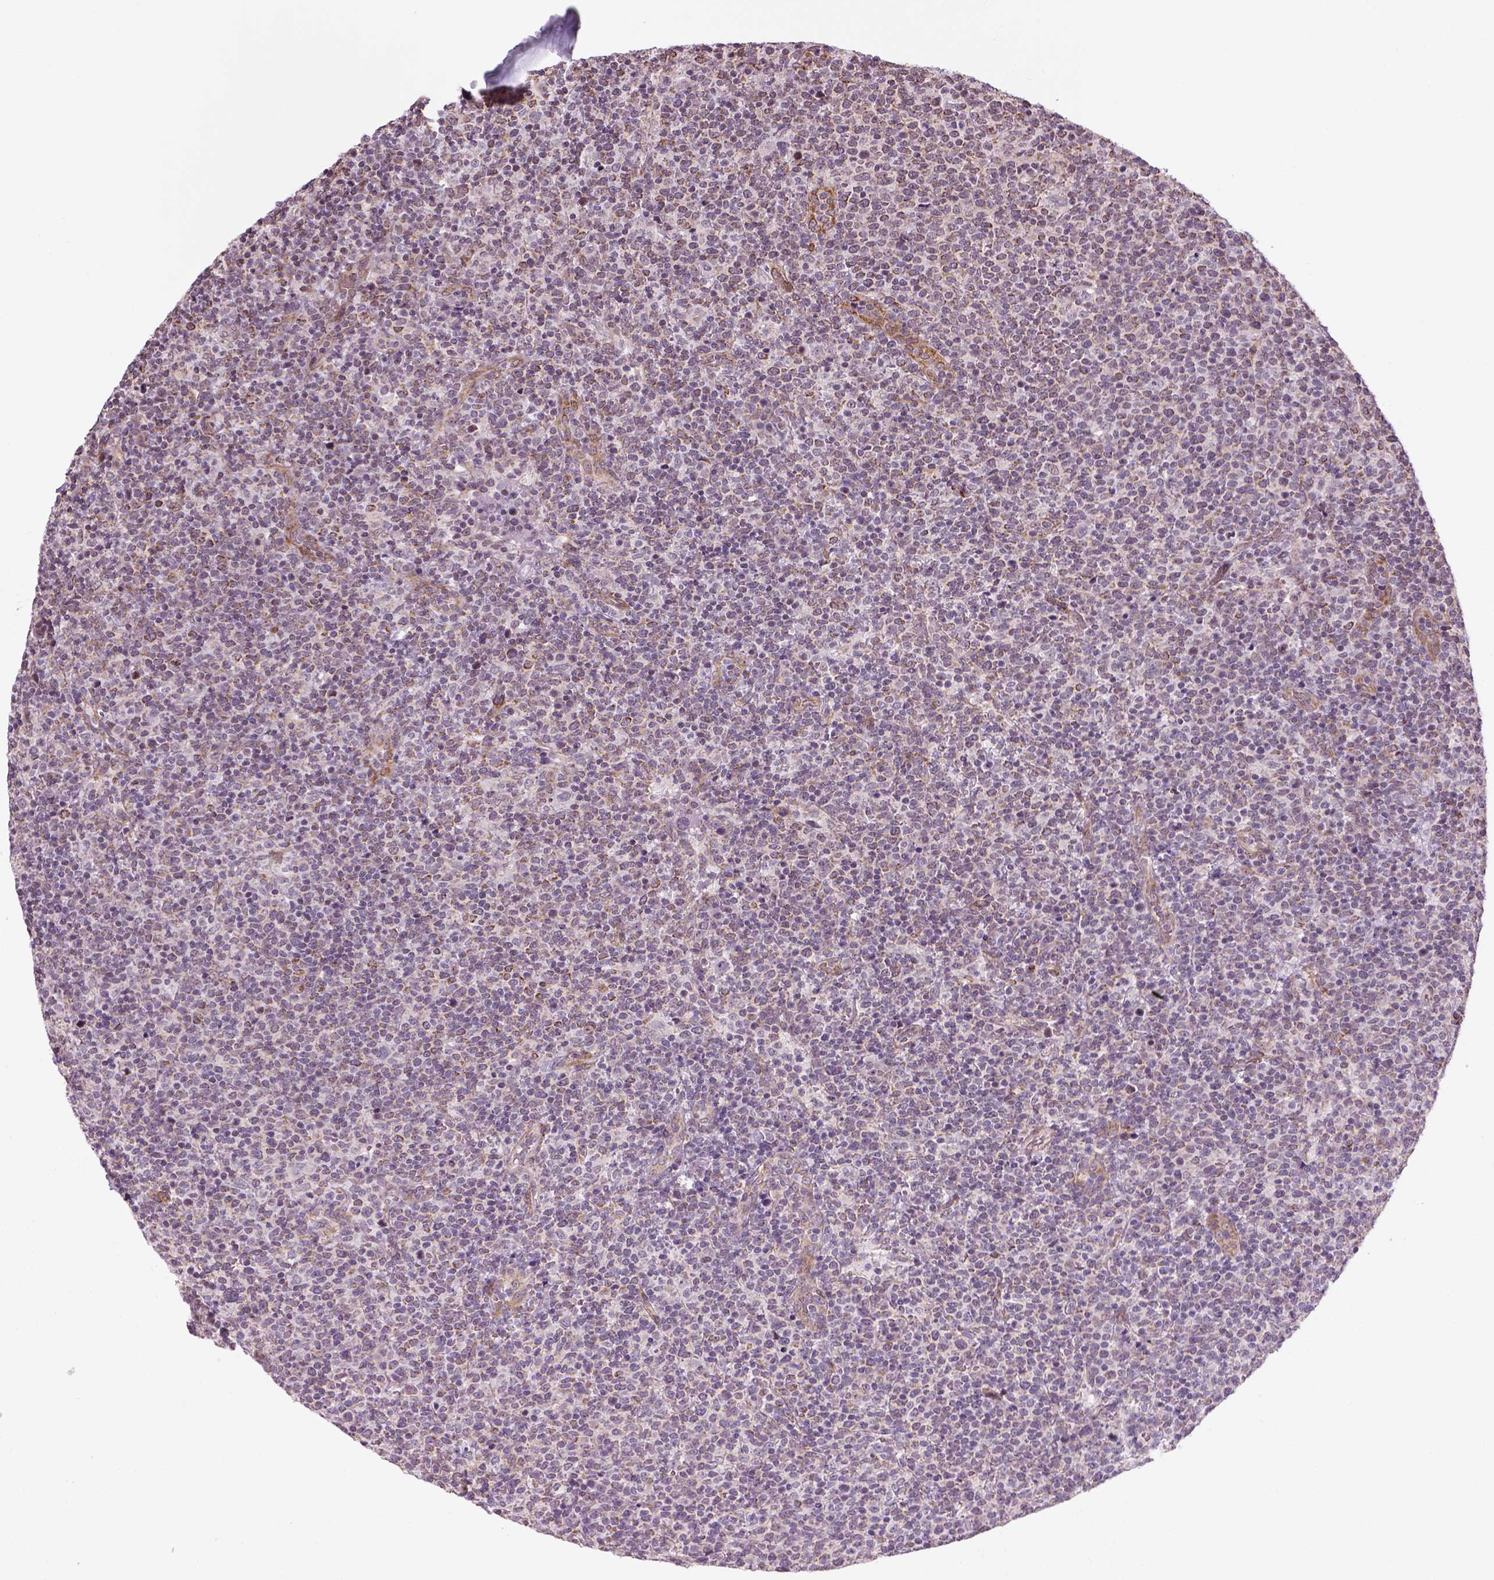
{"staining": {"intensity": "moderate", "quantity": "<25%", "location": "cytoplasmic/membranous"}, "tissue": "lymphoma", "cell_type": "Tumor cells", "image_type": "cancer", "snomed": [{"axis": "morphology", "description": "Malignant lymphoma, non-Hodgkin's type, High grade"}, {"axis": "topography", "description": "Lymph node"}], "caption": "High-grade malignant lymphoma, non-Hodgkin's type stained for a protein (brown) demonstrates moderate cytoplasmic/membranous positive expression in approximately <25% of tumor cells.", "gene": "XK", "patient": {"sex": "male", "age": 61}}